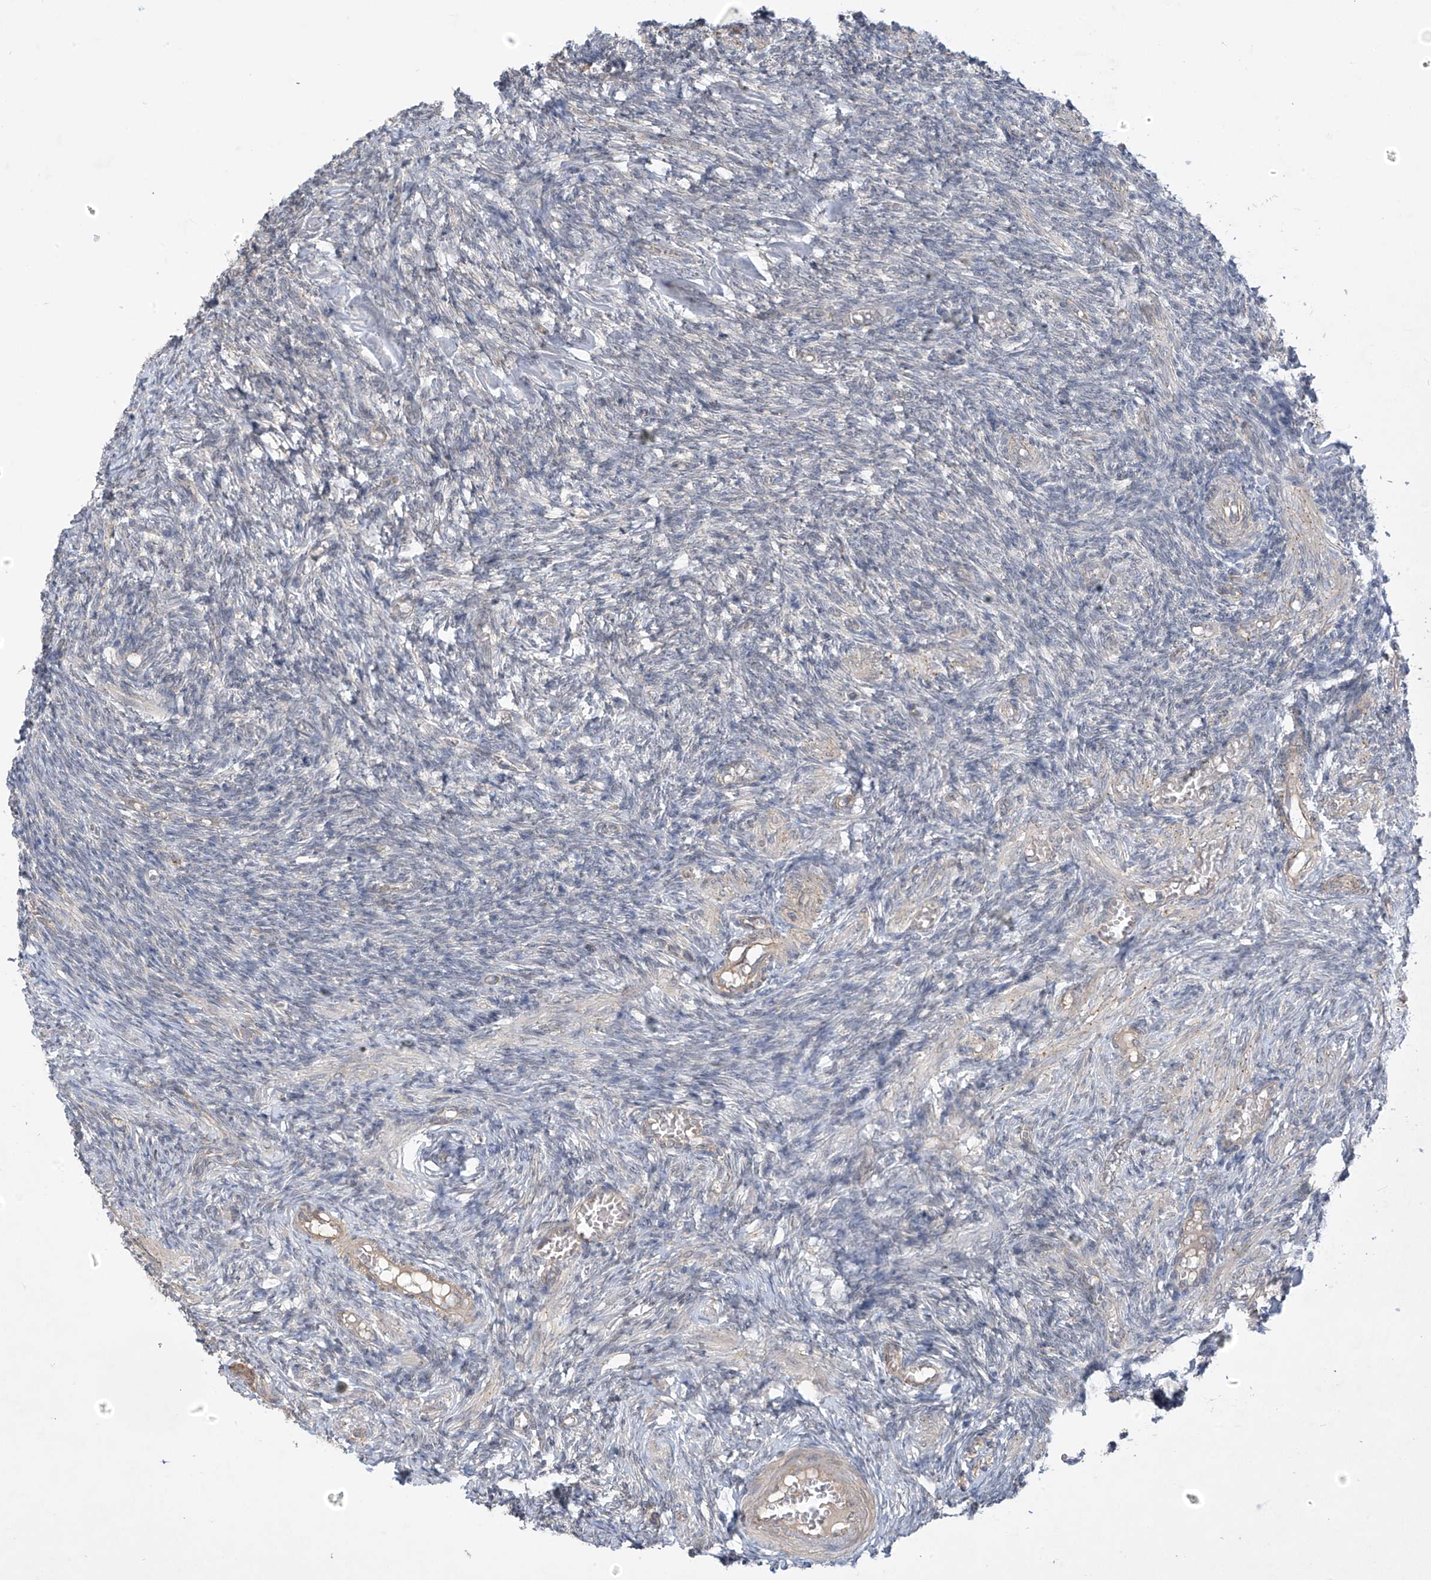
{"staining": {"intensity": "moderate", "quantity": ">75%", "location": "cytoplasmic/membranous"}, "tissue": "ovary", "cell_type": "Follicle cells", "image_type": "normal", "snomed": [{"axis": "morphology", "description": "Normal tissue, NOS"}, {"axis": "topography", "description": "Ovary"}], "caption": "Protein positivity by immunohistochemistry reveals moderate cytoplasmic/membranous staining in approximately >75% of follicle cells in benign ovary.", "gene": "DGKQ", "patient": {"sex": "female", "age": 27}}